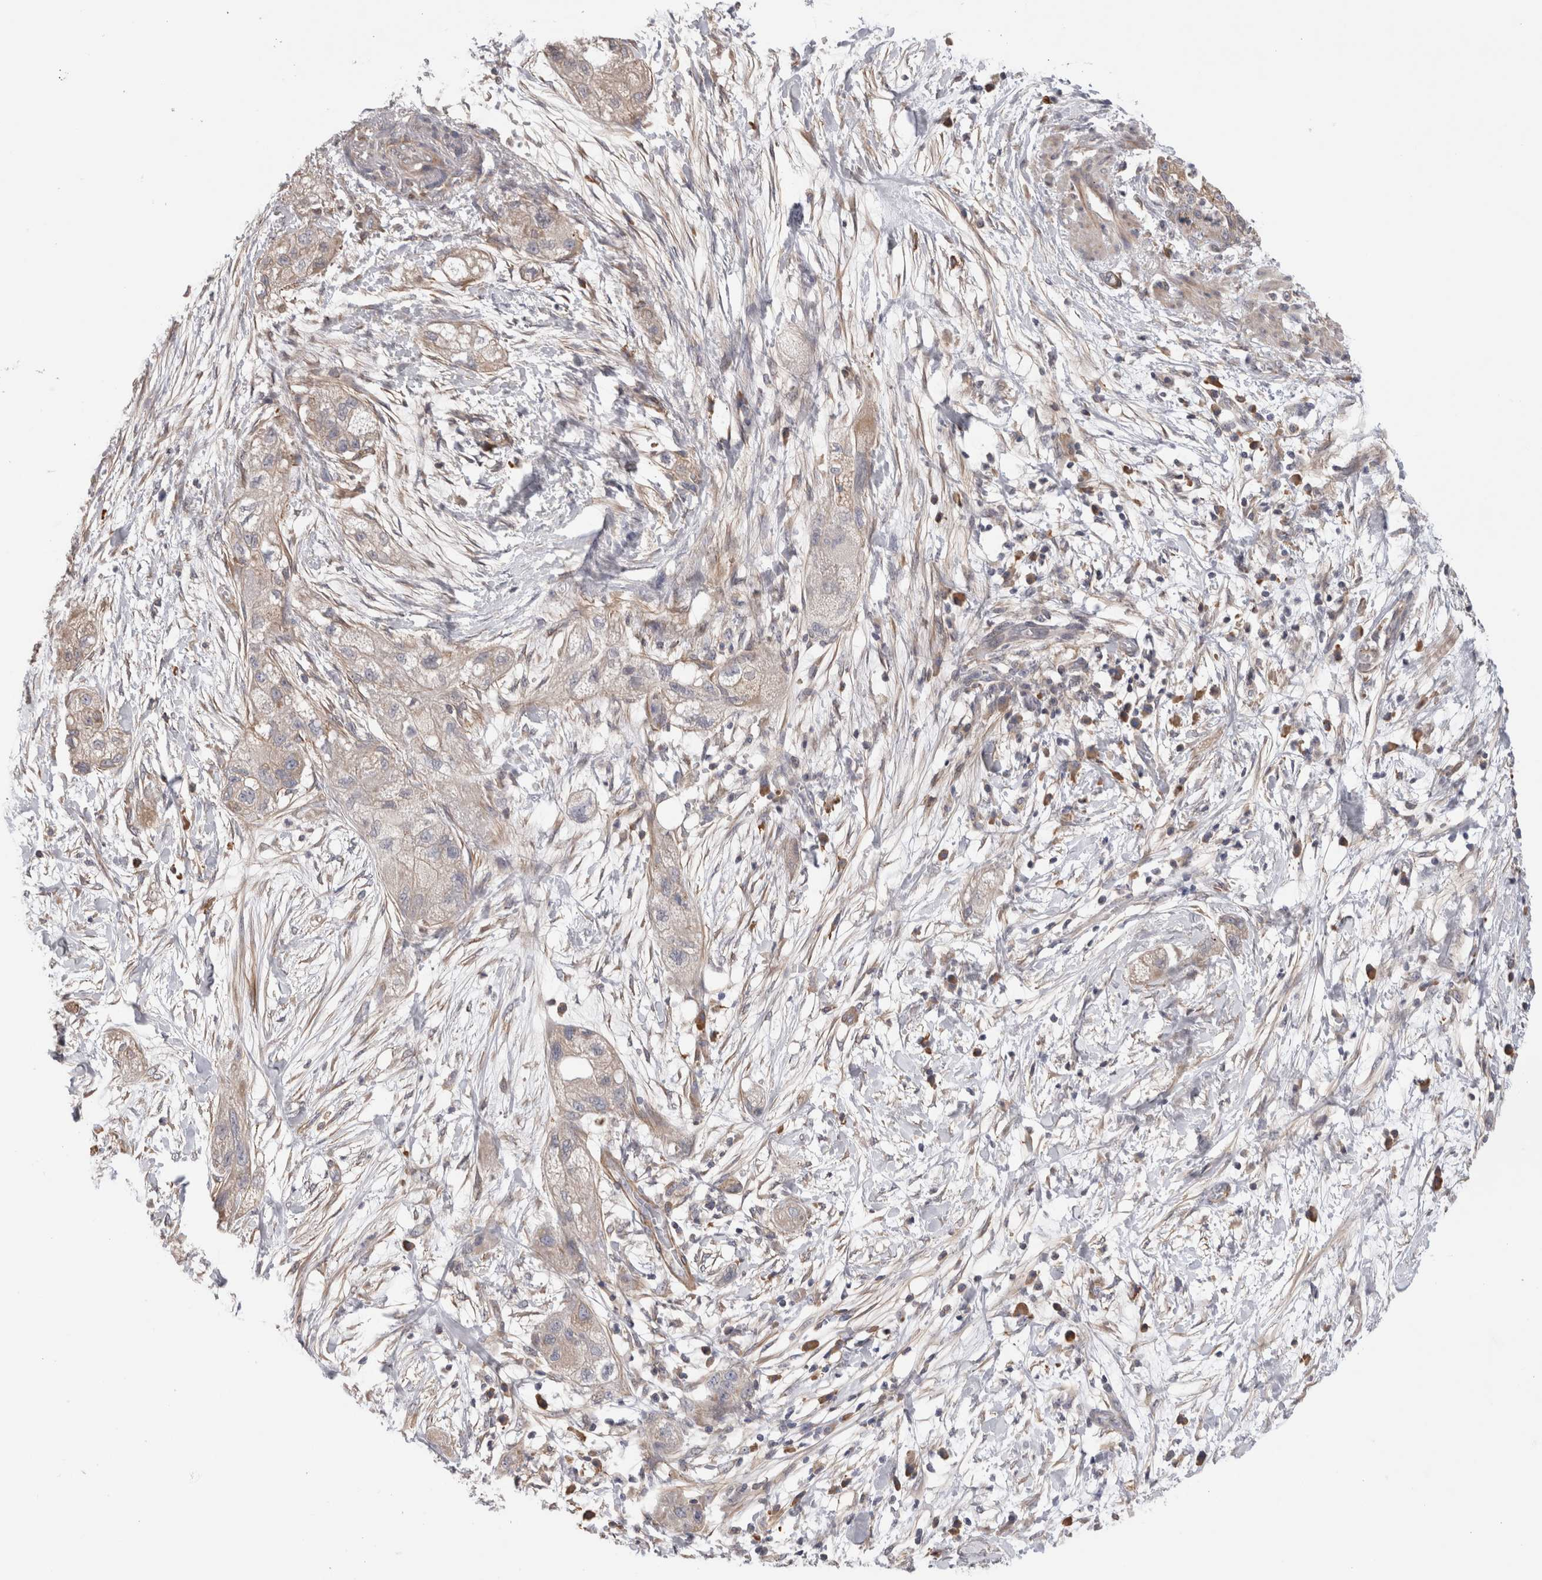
{"staining": {"intensity": "negative", "quantity": "none", "location": "none"}, "tissue": "pancreatic cancer", "cell_type": "Tumor cells", "image_type": "cancer", "snomed": [{"axis": "morphology", "description": "Adenocarcinoma, NOS"}, {"axis": "topography", "description": "Pancreas"}], "caption": "A histopathology image of human pancreatic cancer is negative for staining in tumor cells.", "gene": "SMAP2", "patient": {"sex": "female", "age": 78}}